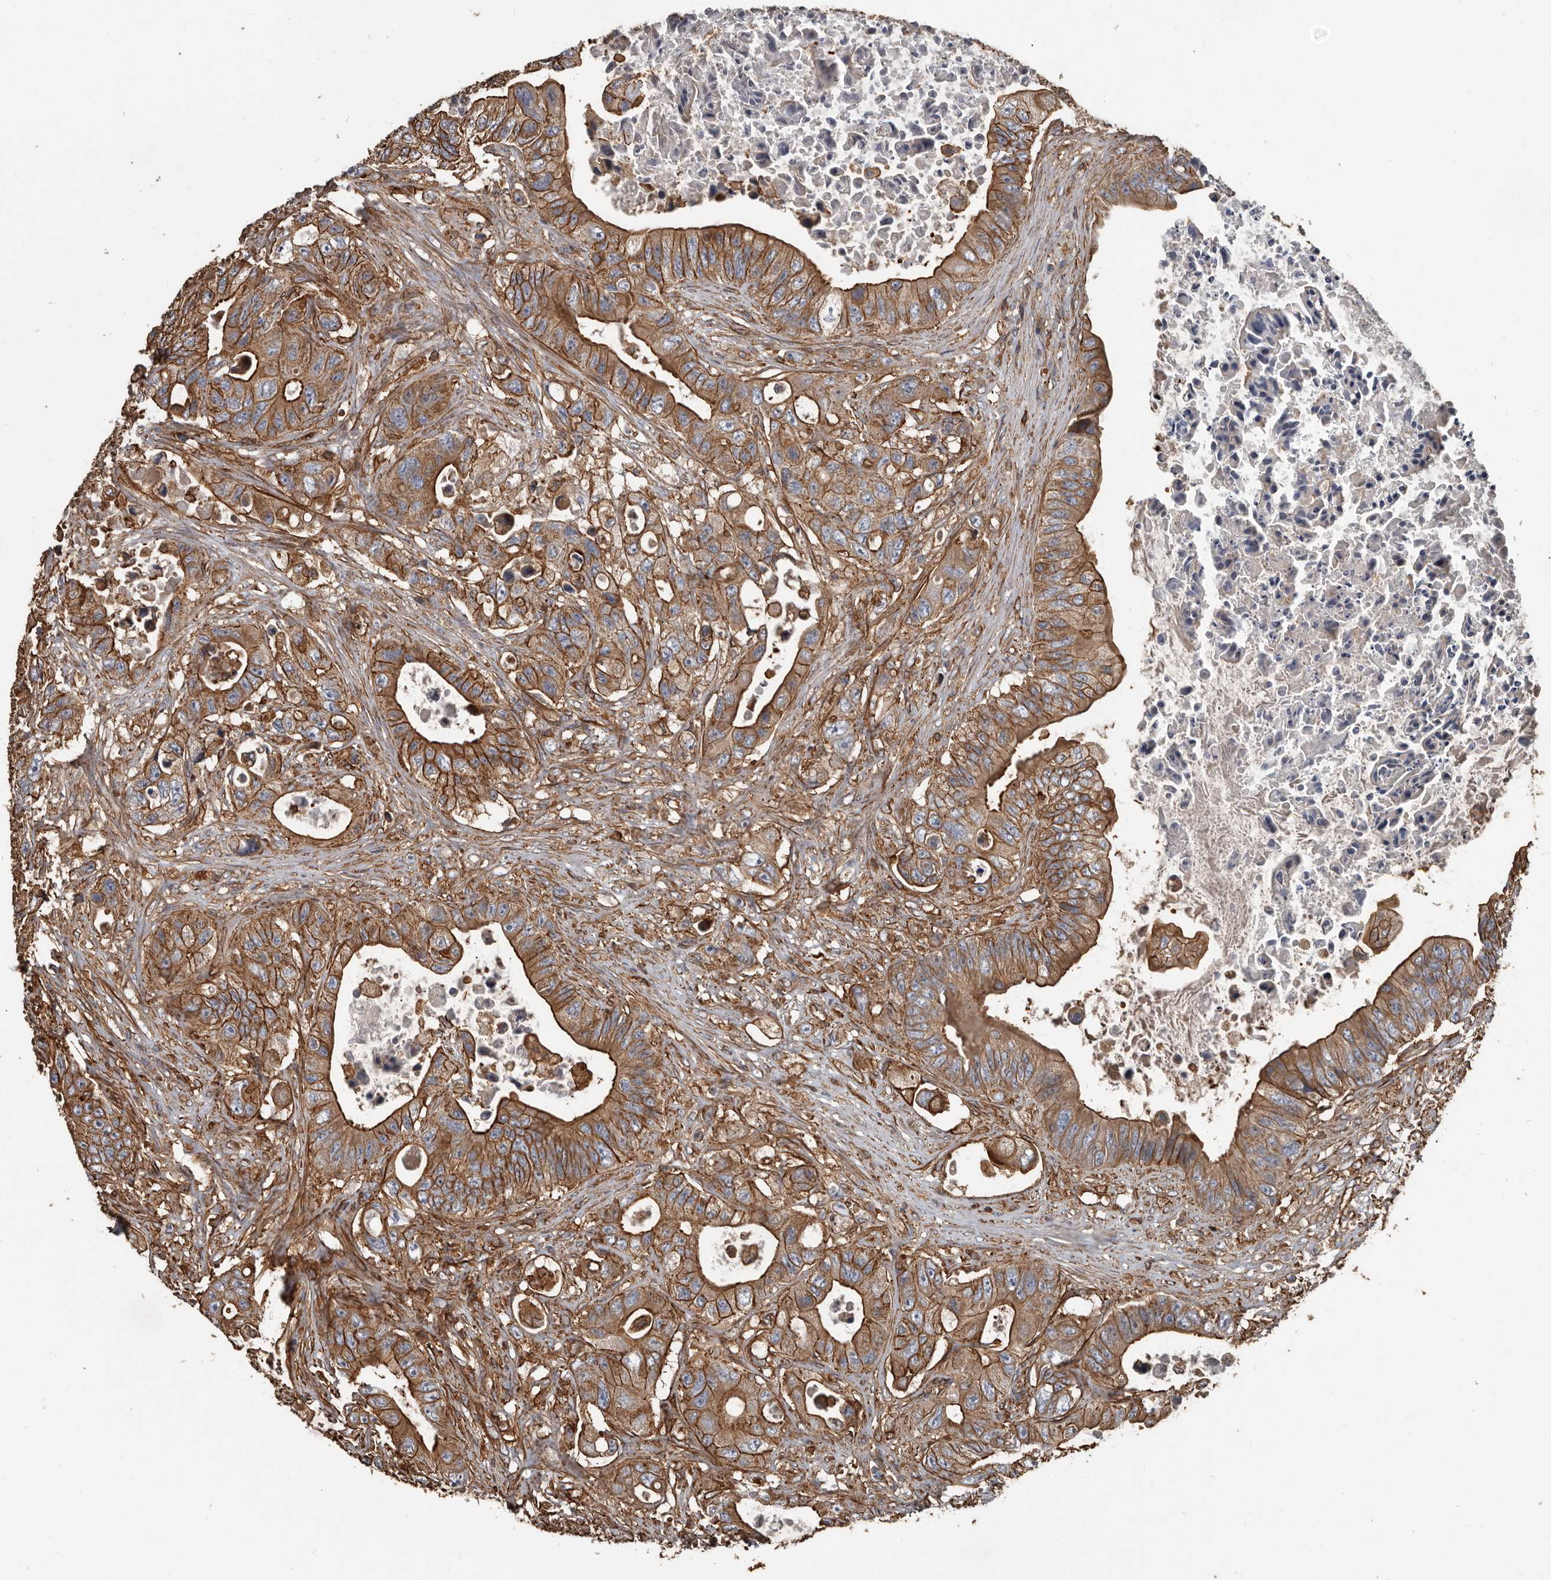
{"staining": {"intensity": "strong", "quantity": ">75%", "location": "cytoplasmic/membranous"}, "tissue": "colorectal cancer", "cell_type": "Tumor cells", "image_type": "cancer", "snomed": [{"axis": "morphology", "description": "Adenocarcinoma, NOS"}, {"axis": "topography", "description": "Colon"}], "caption": "Human adenocarcinoma (colorectal) stained for a protein (brown) reveals strong cytoplasmic/membranous positive expression in about >75% of tumor cells.", "gene": "DENND6B", "patient": {"sex": "female", "age": 46}}